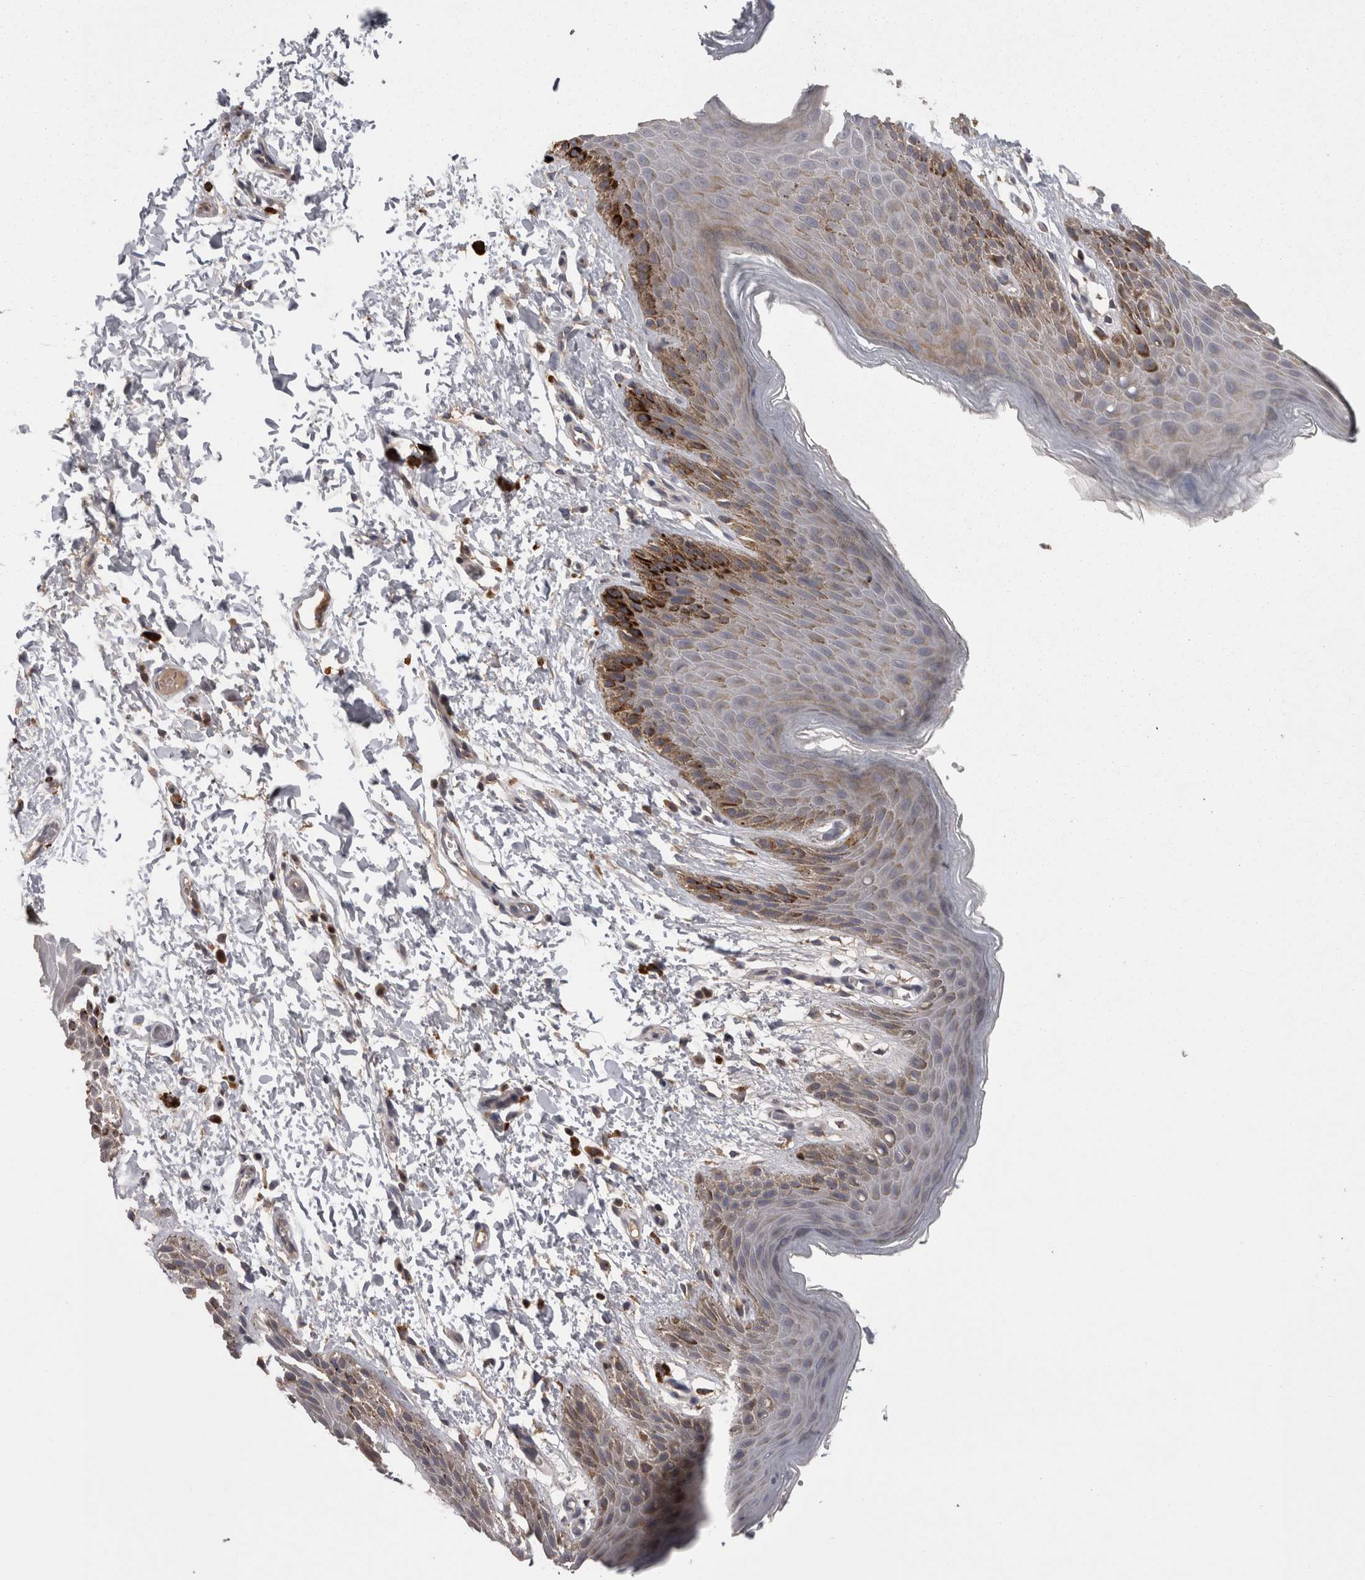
{"staining": {"intensity": "strong", "quantity": "<25%", "location": "cytoplasmic/membranous"}, "tissue": "skin", "cell_type": "Epidermal cells", "image_type": "normal", "snomed": [{"axis": "morphology", "description": "Normal tissue, NOS"}, {"axis": "topography", "description": "Anal"}, {"axis": "topography", "description": "Peripheral nerve tissue"}], "caption": "Protein analysis of unremarkable skin demonstrates strong cytoplasmic/membranous staining in approximately <25% of epidermal cells.", "gene": "PCM1", "patient": {"sex": "male", "age": 44}}